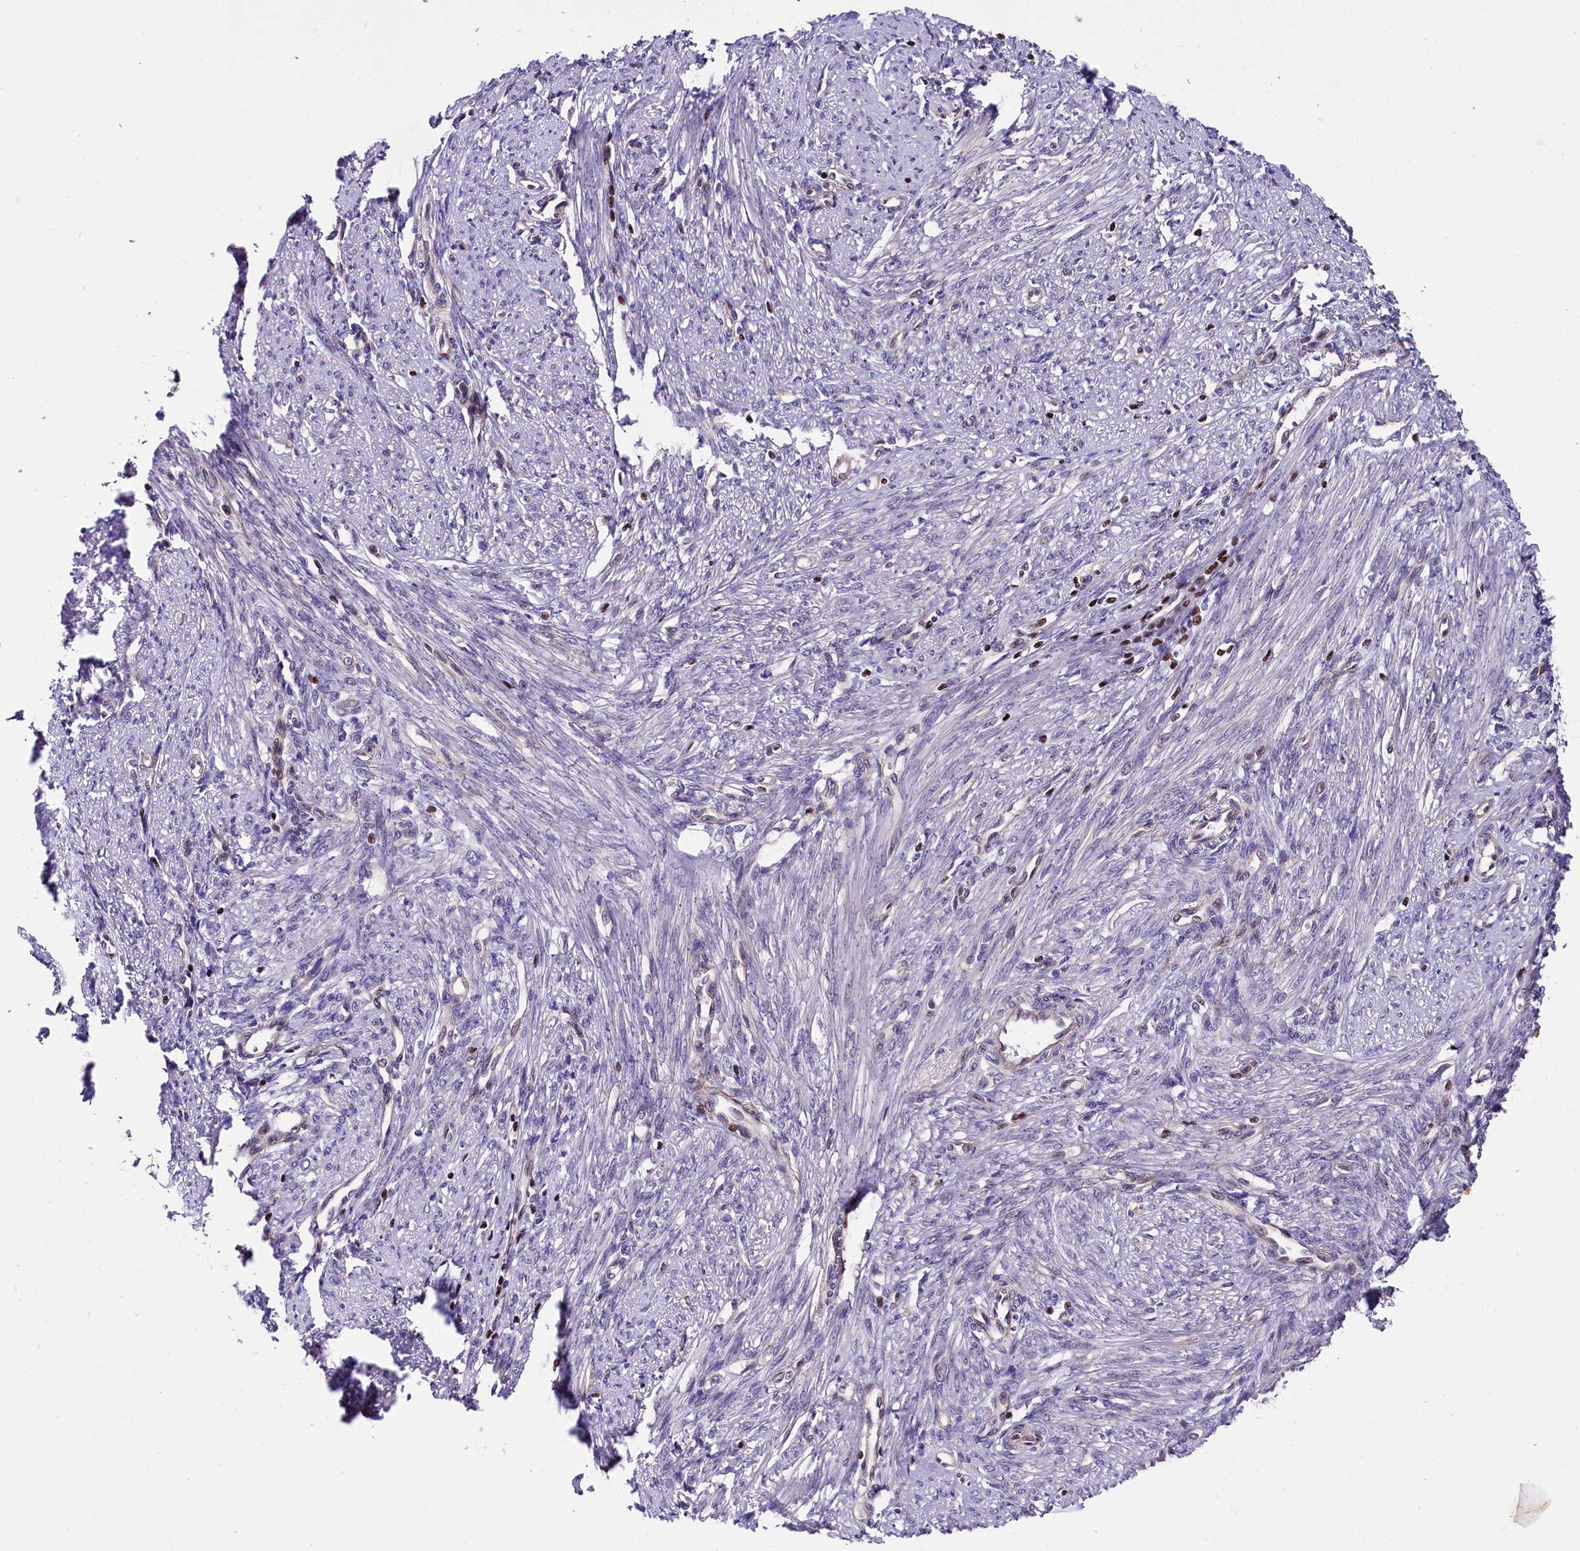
{"staining": {"intensity": "weak", "quantity": "<25%", "location": "cytoplasmic/membranous"}, "tissue": "smooth muscle", "cell_type": "Smooth muscle cells", "image_type": "normal", "snomed": [{"axis": "morphology", "description": "Normal tissue, NOS"}, {"axis": "topography", "description": "Smooth muscle"}, {"axis": "topography", "description": "Uterus"}], "caption": "DAB immunohistochemical staining of normal human smooth muscle shows no significant staining in smooth muscle cells. (DAB (3,3'-diaminobenzidine) IHC with hematoxylin counter stain).", "gene": "SP4", "patient": {"sex": "female", "age": 59}}